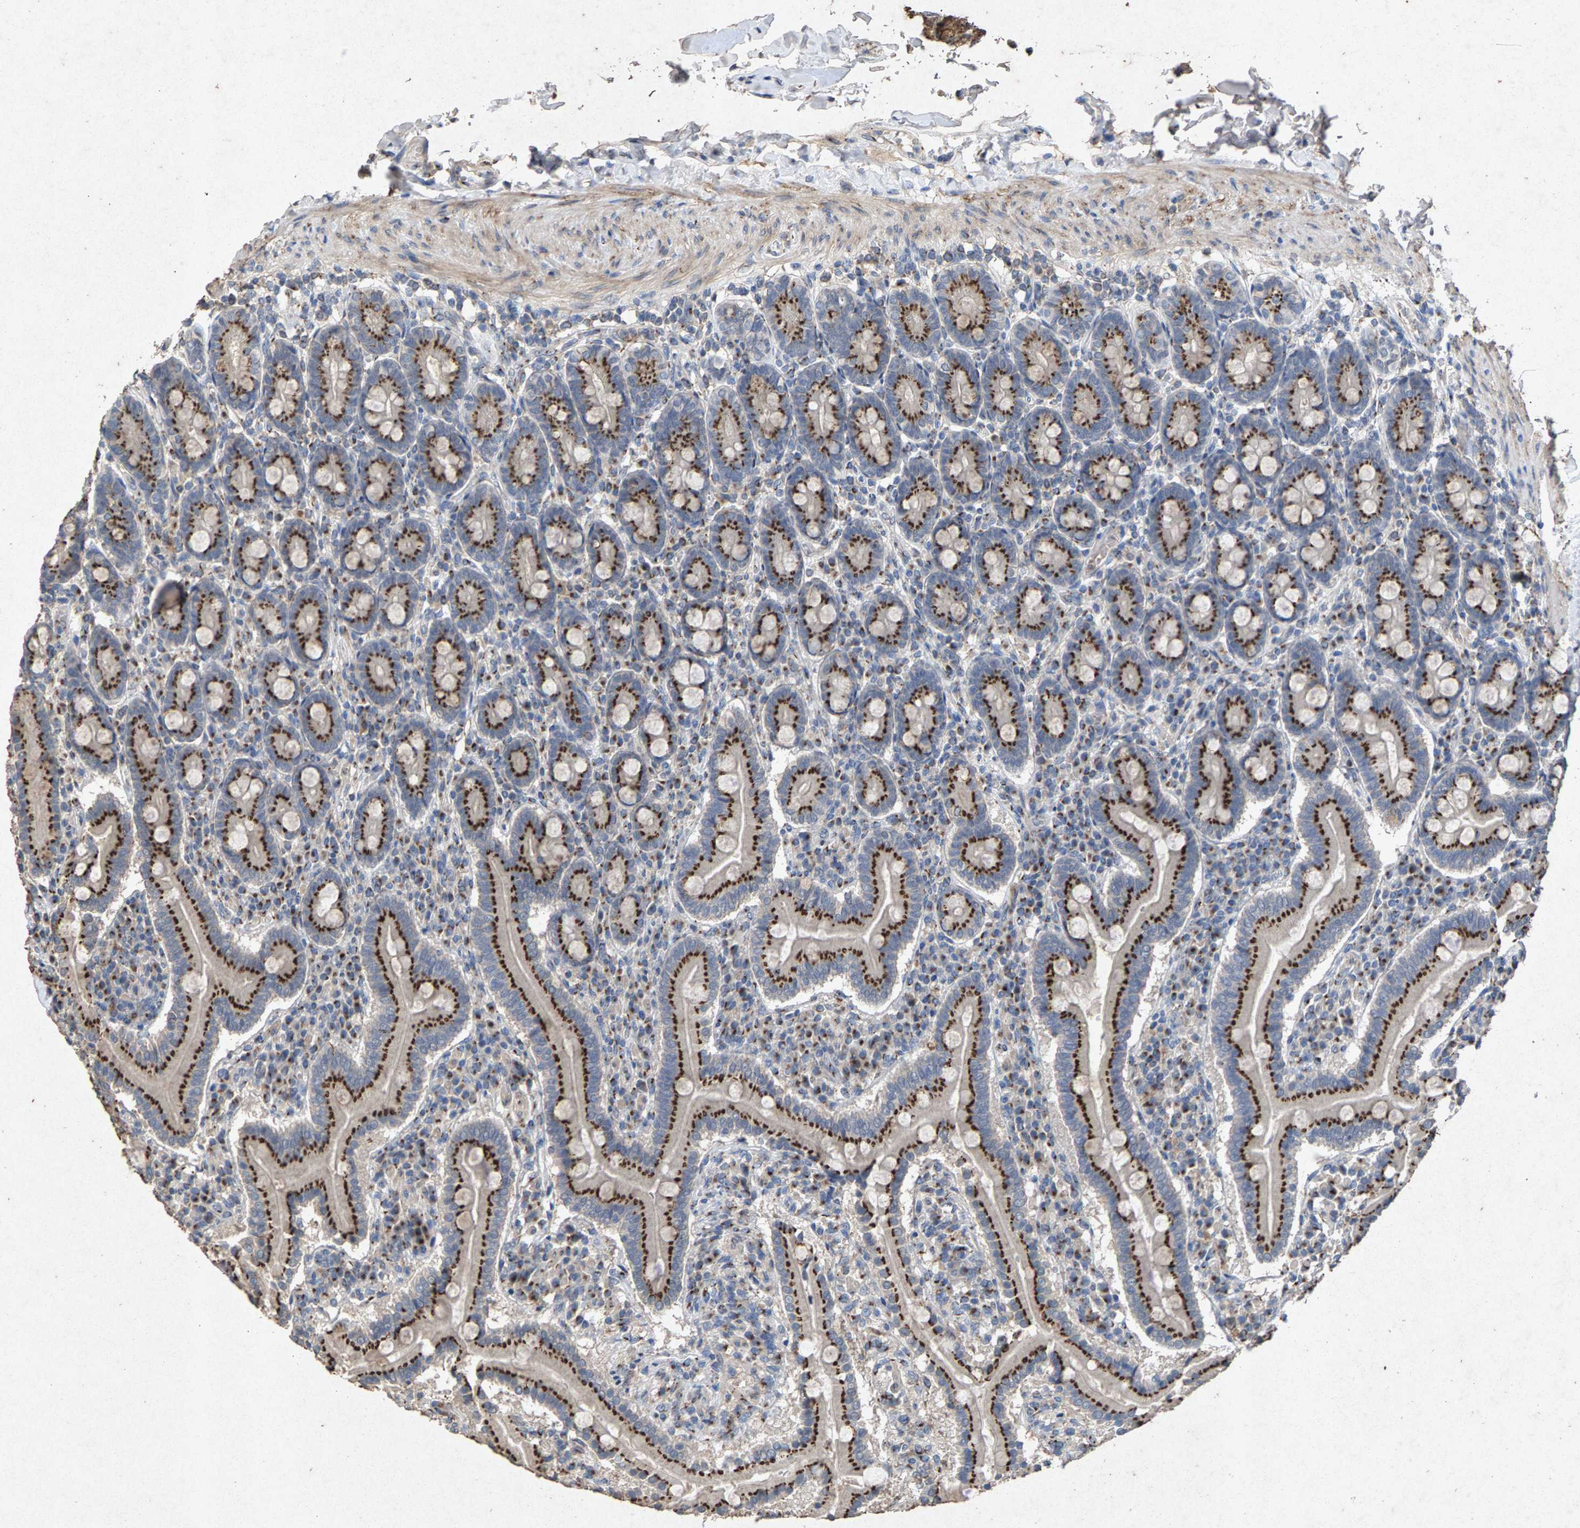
{"staining": {"intensity": "strong", "quantity": ">75%", "location": "cytoplasmic/membranous"}, "tissue": "duodenum", "cell_type": "Glandular cells", "image_type": "normal", "snomed": [{"axis": "morphology", "description": "Normal tissue, NOS"}, {"axis": "topography", "description": "Duodenum"}], "caption": "Strong cytoplasmic/membranous expression is identified in approximately >75% of glandular cells in normal duodenum. The staining is performed using DAB (3,3'-diaminobenzidine) brown chromogen to label protein expression. The nuclei are counter-stained blue using hematoxylin.", "gene": "MAN2A1", "patient": {"sex": "male", "age": 50}}